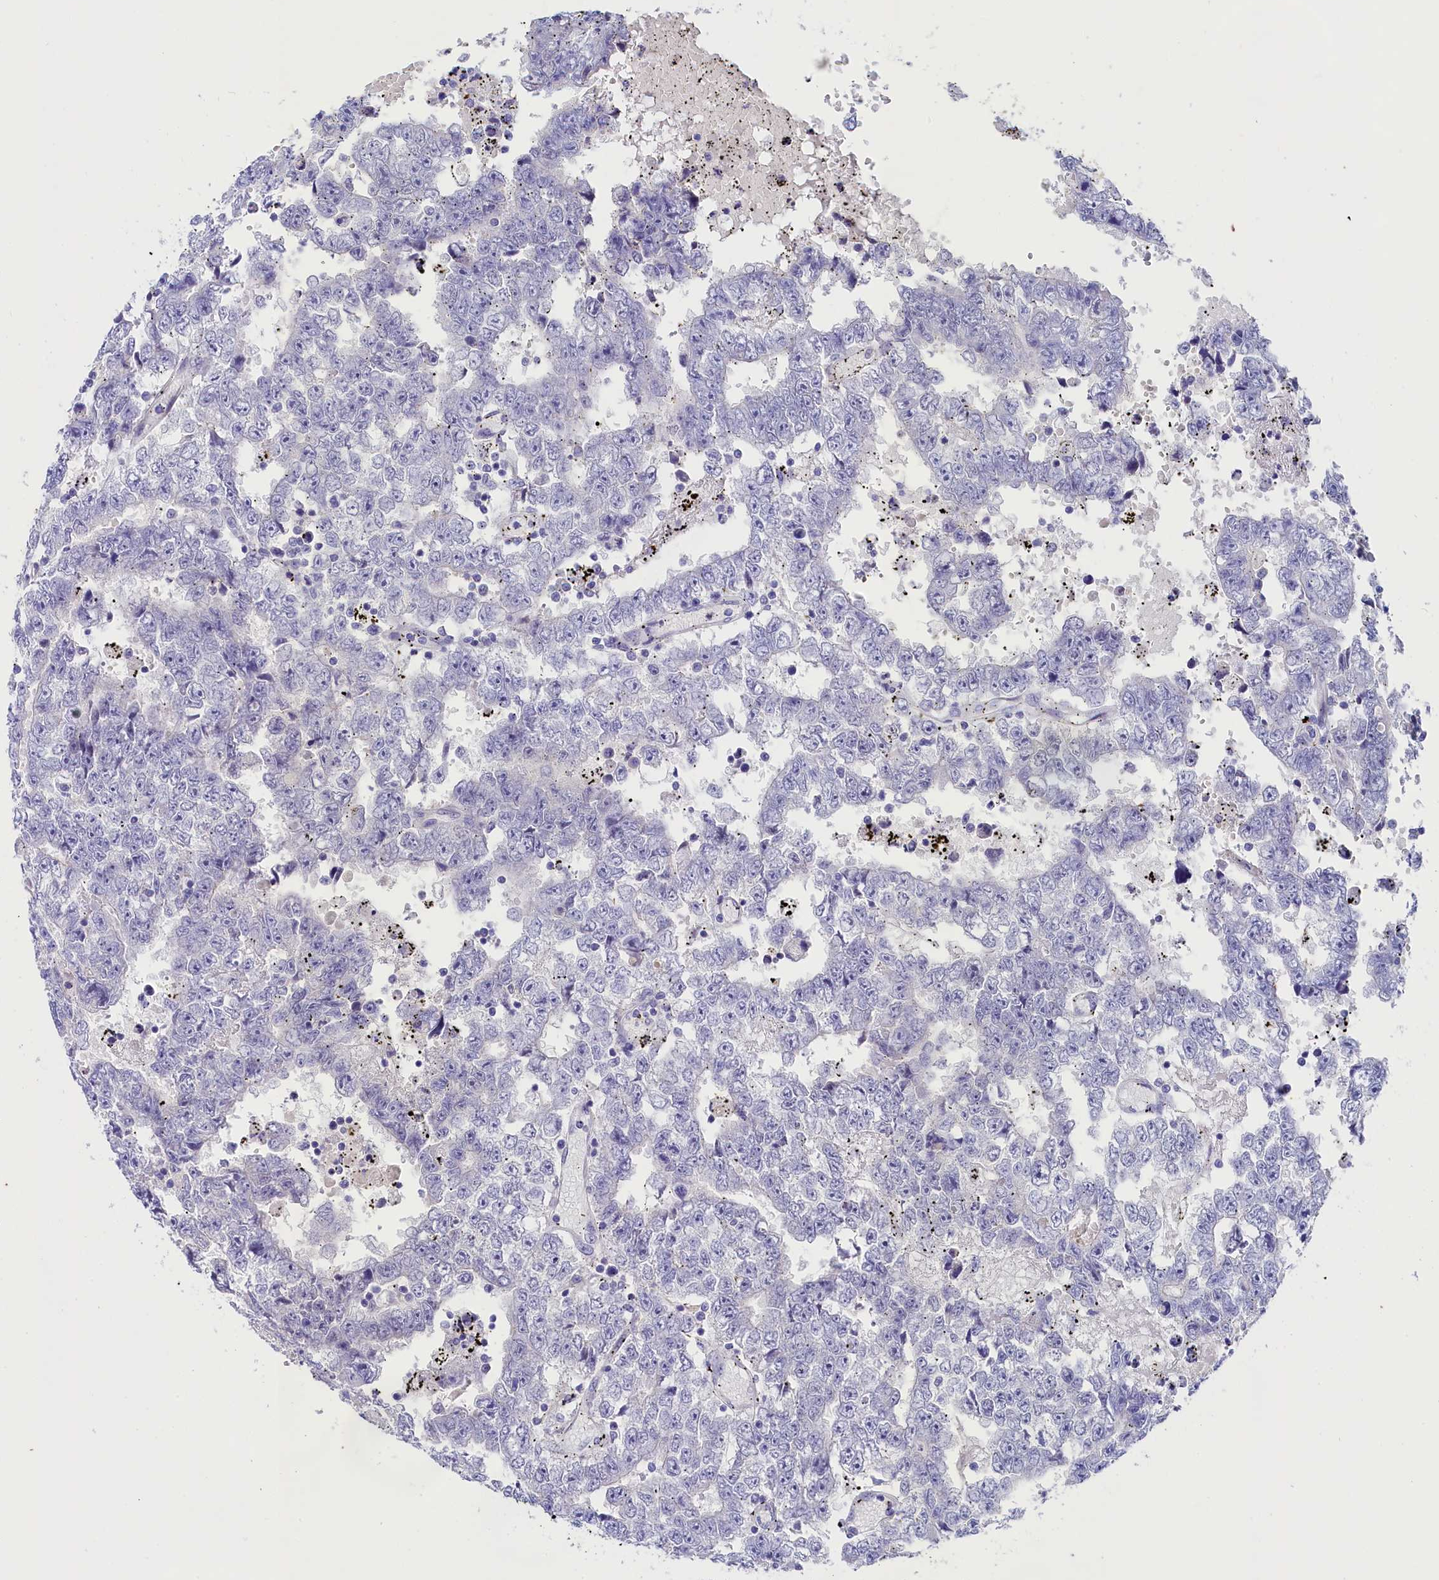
{"staining": {"intensity": "negative", "quantity": "none", "location": "none"}, "tissue": "testis cancer", "cell_type": "Tumor cells", "image_type": "cancer", "snomed": [{"axis": "morphology", "description": "Carcinoma, Embryonal, NOS"}, {"axis": "topography", "description": "Testis"}], "caption": "Immunohistochemistry image of human testis cancer stained for a protein (brown), which demonstrates no staining in tumor cells. (DAB IHC visualized using brightfield microscopy, high magnification).", "gene": "SULT2A1", "patient": {"sex": "male", "age": 25}}